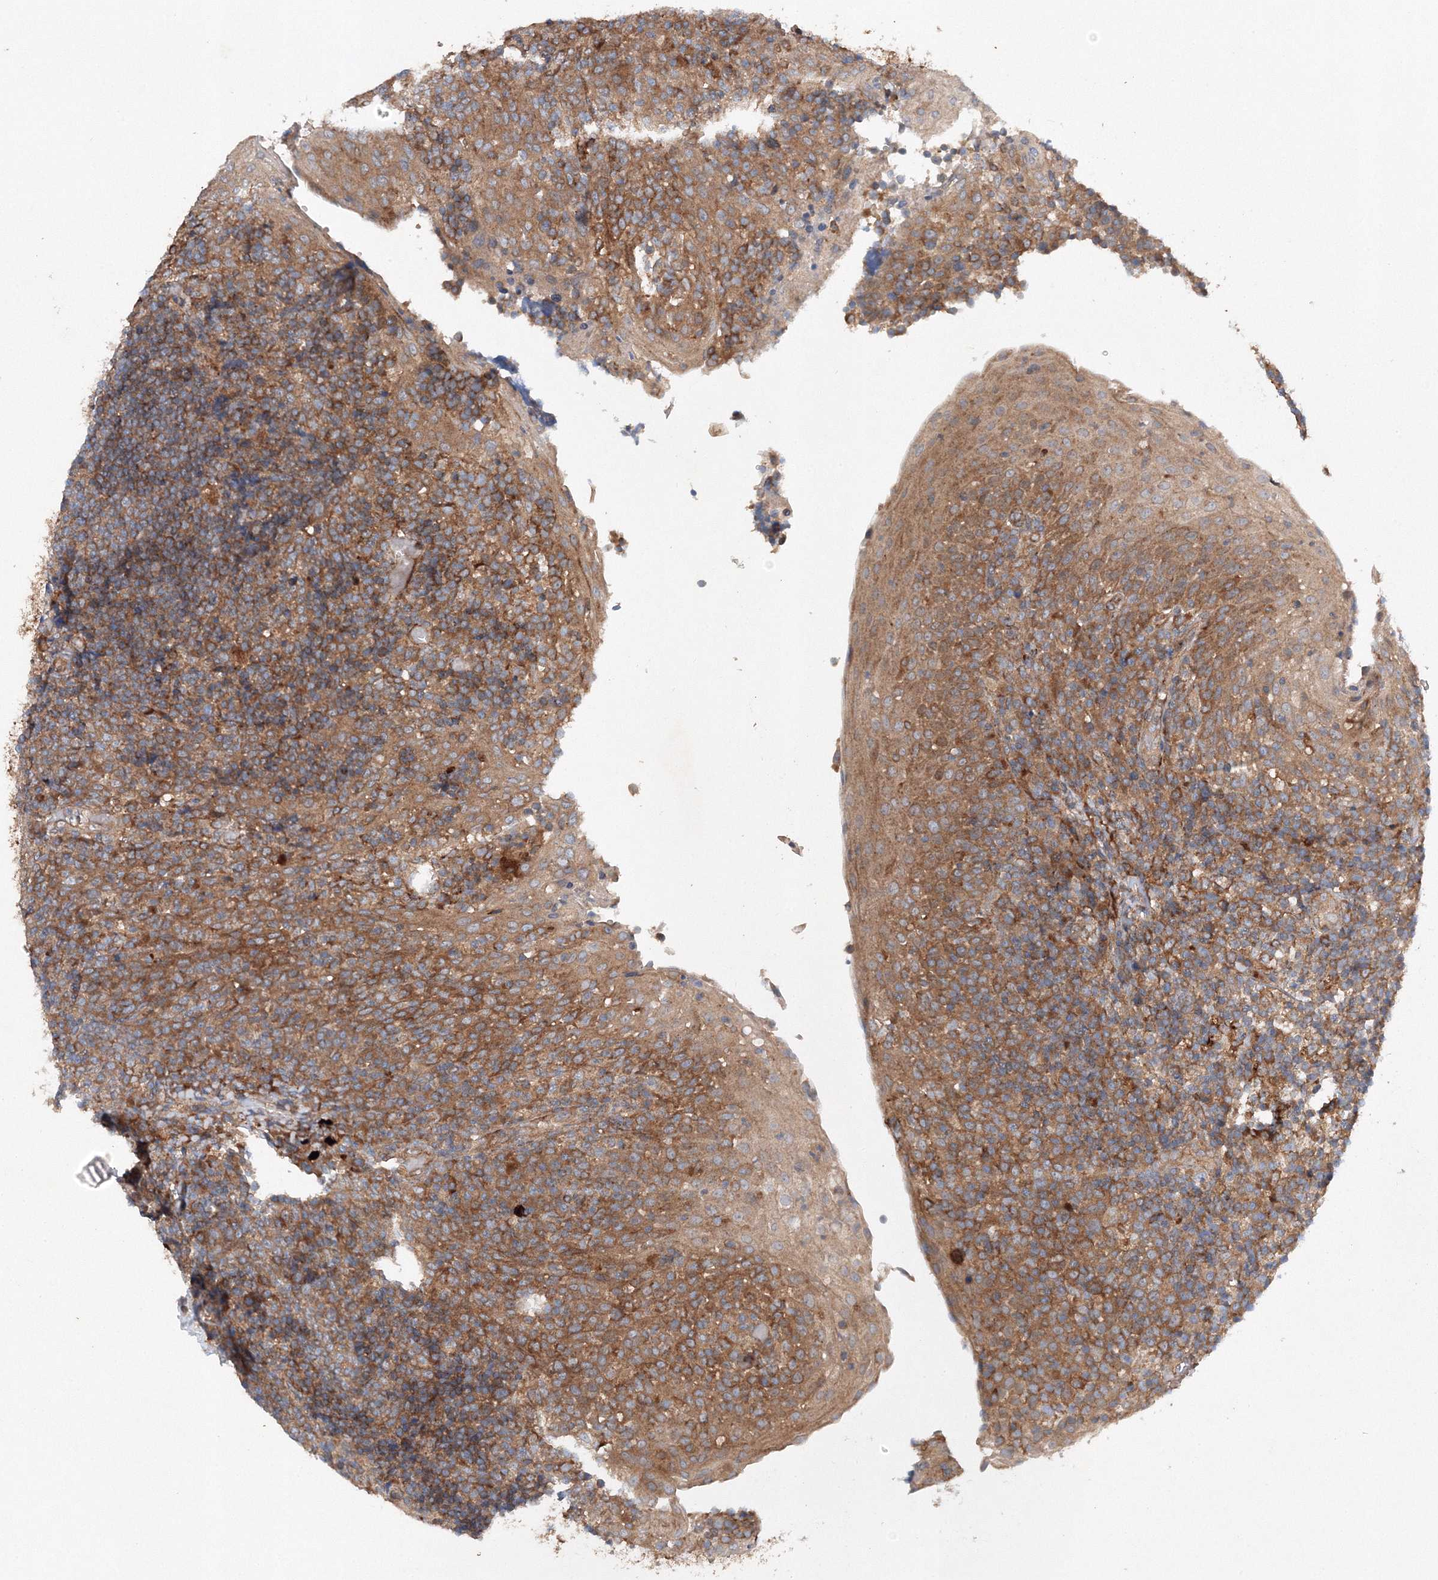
{"staining": {"intensity": "weak", "quantity": "25%-75%", "location": "cytoplasmic/membranous"}, "tissue": "tonsil", "cell_type": "Germinal center cells", "image_type": "normal", "snomed": [{"axis": "morphology", "description": "Normal tissue, NOS"}, {"axis": "topography", "description": "Tonsil"}], "caption": "Immunohistochemical staining of benign tonsil exhibits 25%-75% levels of weak cytoplasmic/membranous protein staining in approximately 25%-75% of germinal center cells.", "gene": "SLC36A1", "patient": {"sex": "female", "age": 19}}